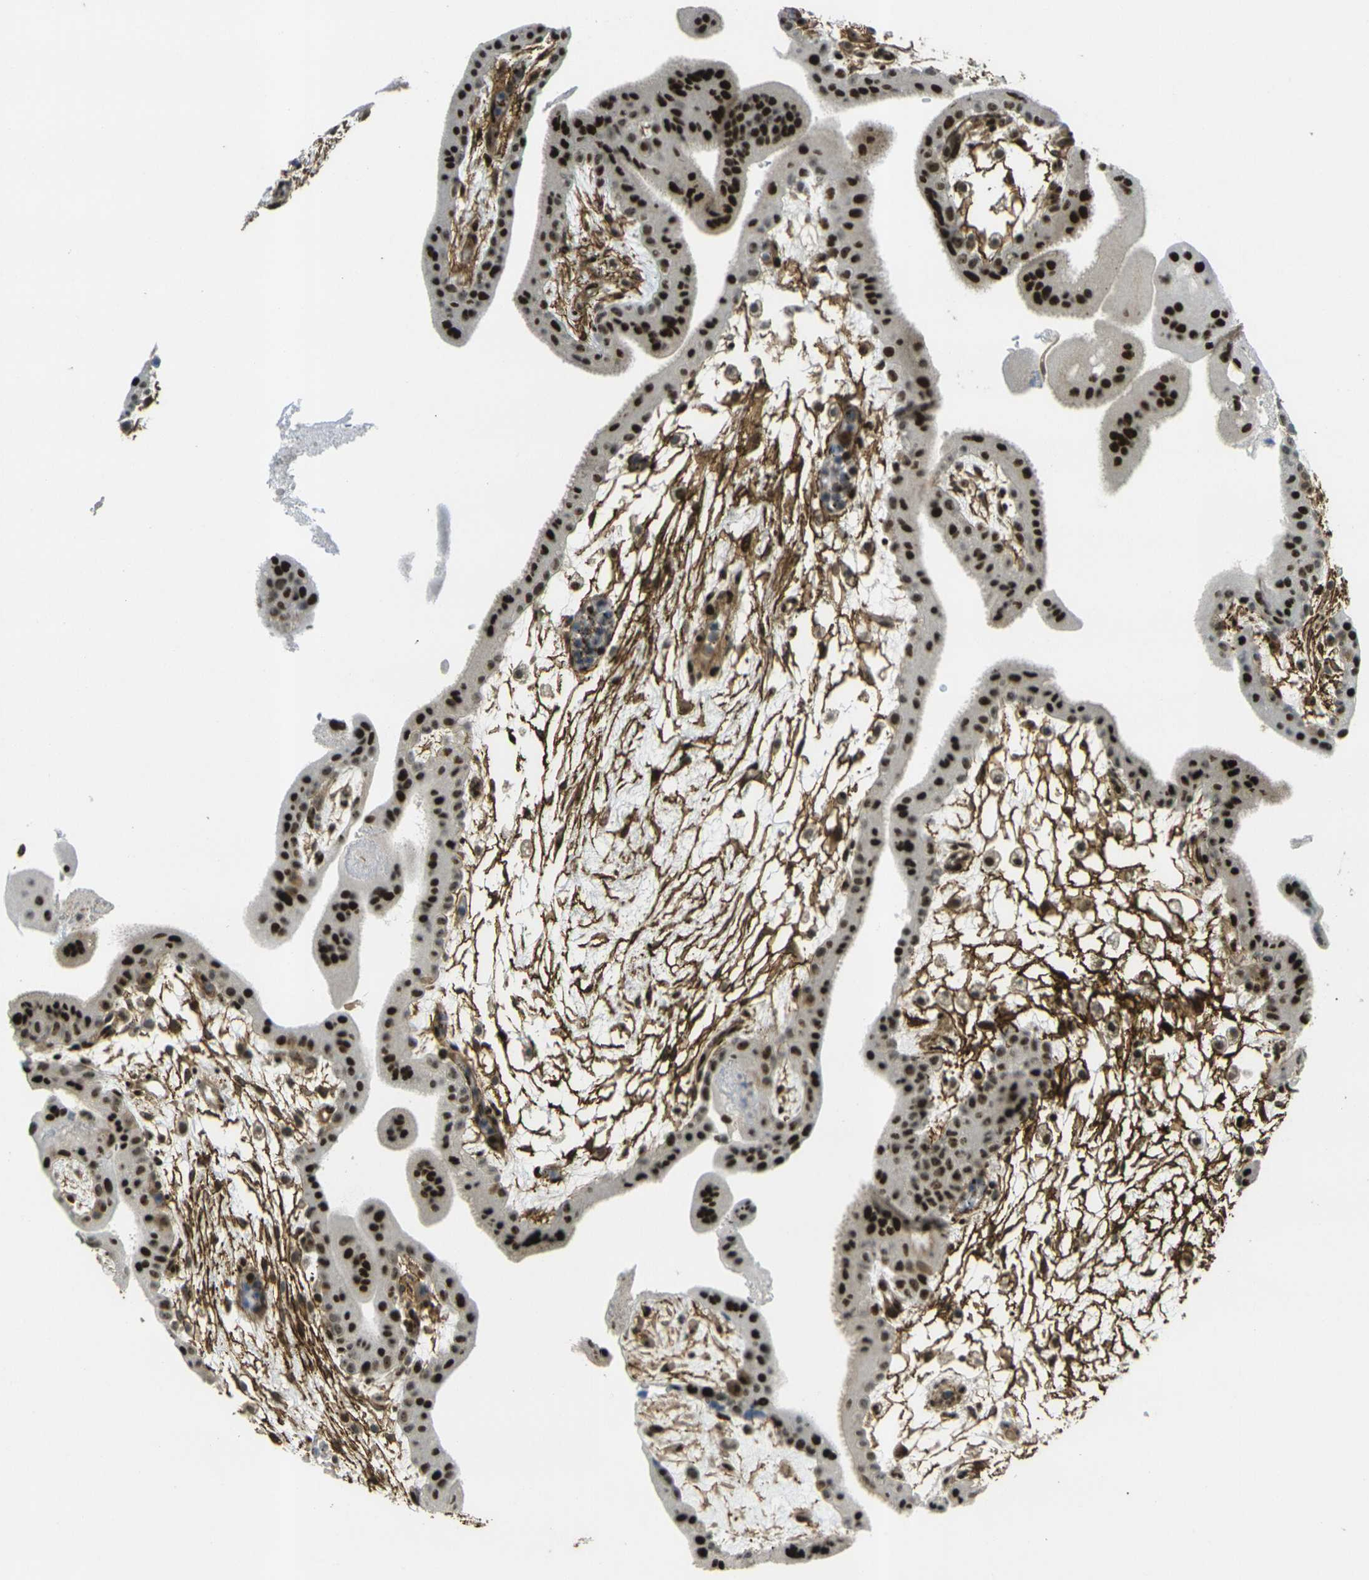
{"staining": {"intensity": "moderate", "quantity": ">75%", "location": "nuclear"}, "tissue": "placenta", "cell_type": "Decidual cells", "image_type": "normal", "snomed": [{"axis": "morphology", "description": "Normal tissue, NOS"}, {"axis": "topography", "description": "Placenta"}], "caption": "Immunohistochemistry (IHC) of benign placenta demonstrates medium levels of moderate nuclear expression in about >75% of decidual cells. Nuclei are stained in blue.", "gene": "UBE2C", "patient": {"sex": "female", "age": 35}}